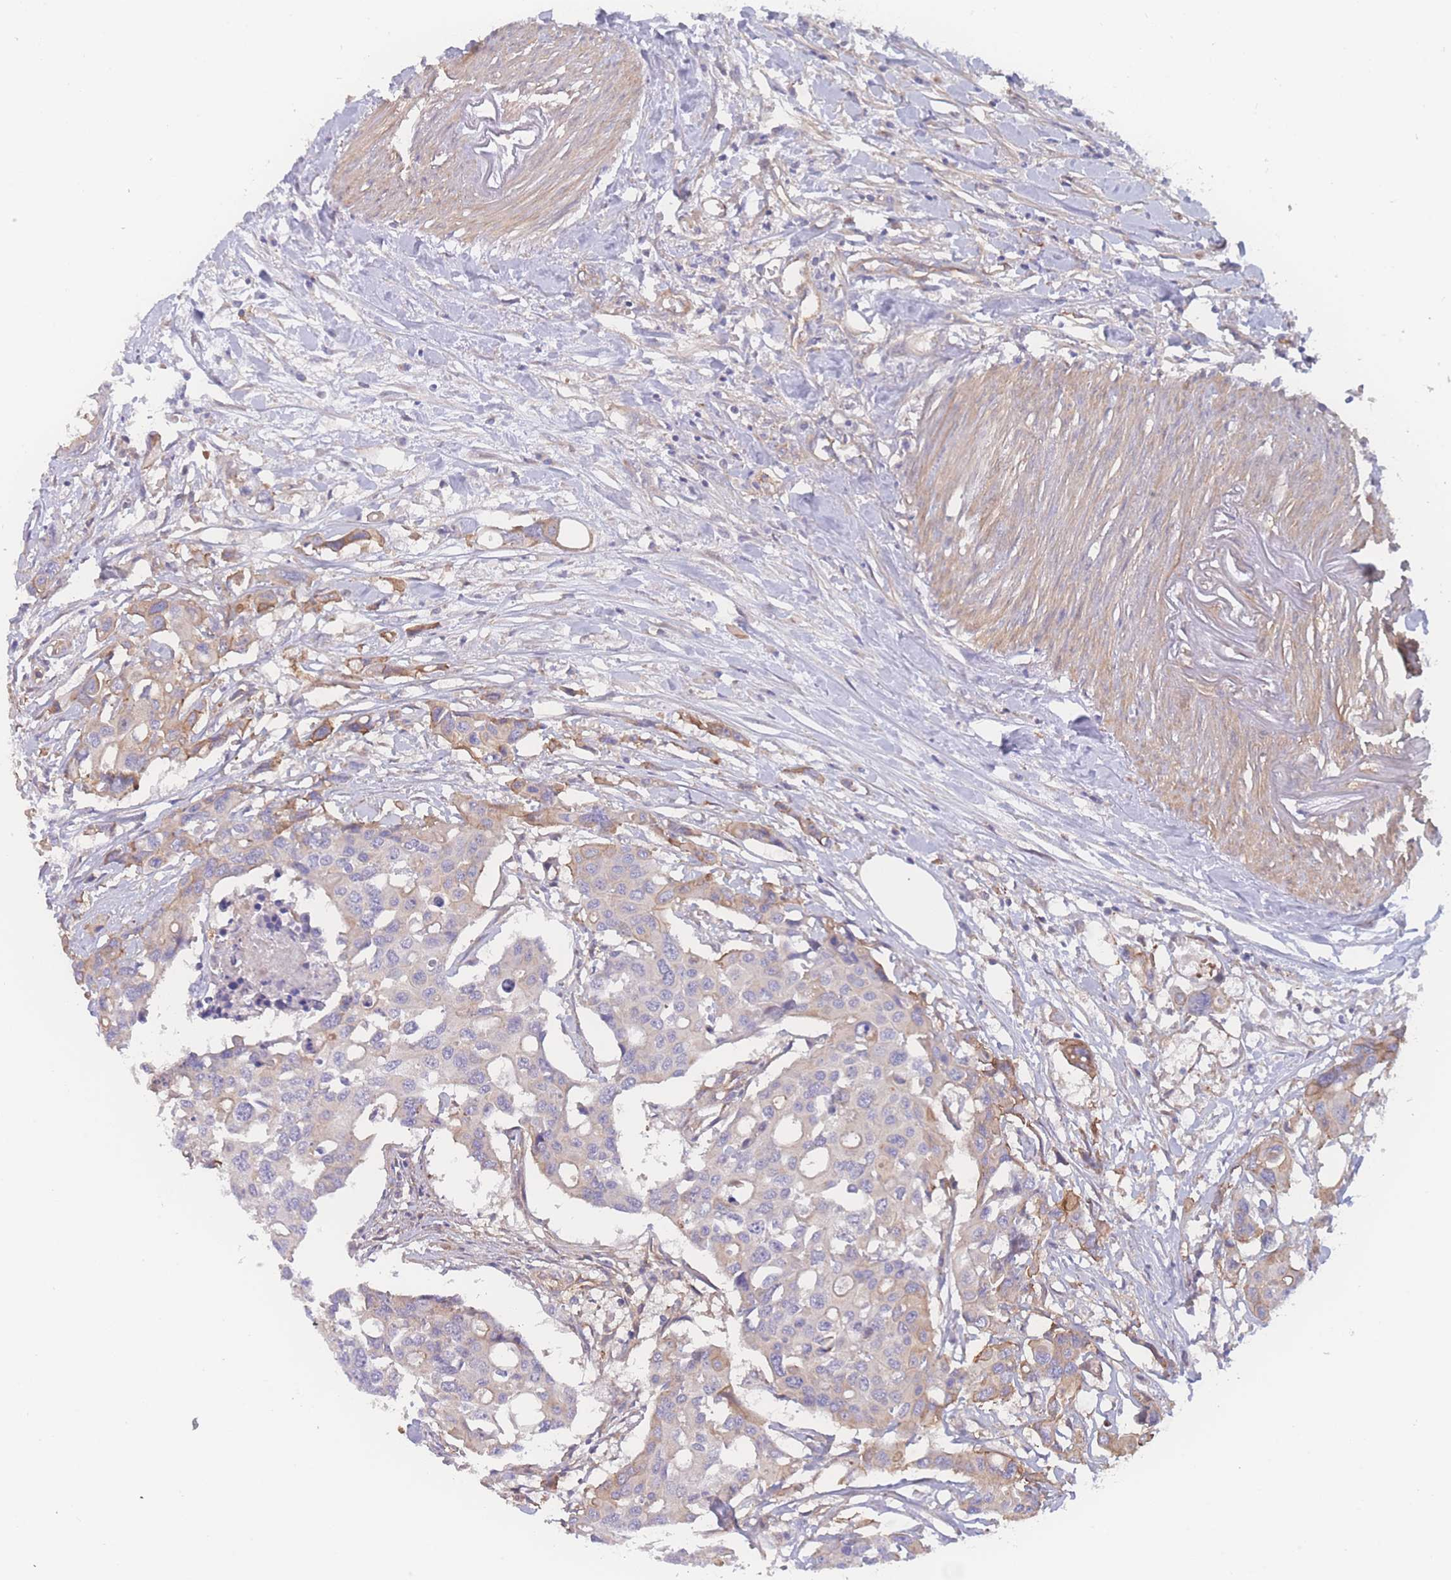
{"staining": {"intensity": "weak", "quantity": "<25%", "location": "cytoplasmic/membranous"}, "tissue": "colorectal cancer", "cell_type": "Tumor cells", "image_type": "cancer", "snomed": [{"axis": "morphology", "description": "Adenocarcinoma, NOS"}, {"axis": "topography", "description": "Colon"}], "caption": "Tumor cells show no significant protein positivity in colorectal cancer (adenocarcinoma).", "gene": "CFAP97", "patient": {"sex": "male", "age": 77}}